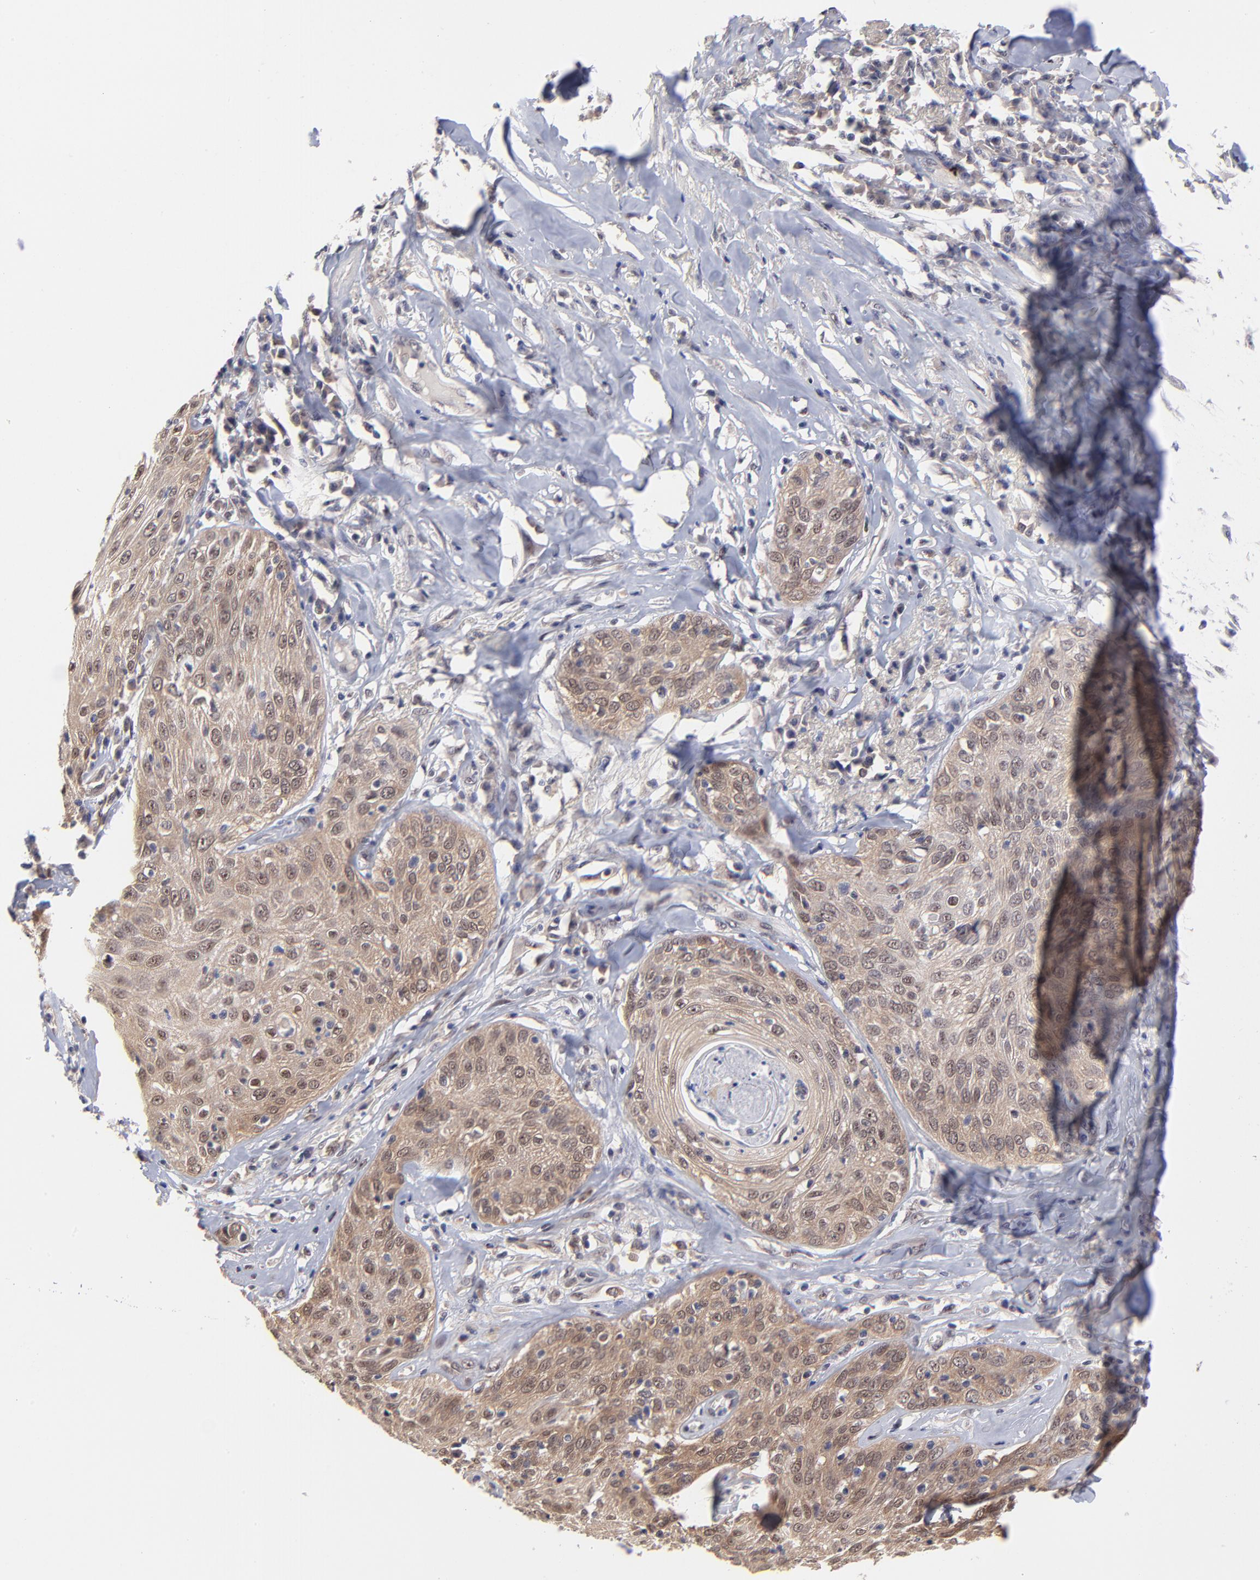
{"staining": {"intensity": "moderate", "quantity": ">75%", "location": "cytoplasmic/membranous"}, "tissue": "skin cancer", "cell_type": "Tumor cells", "image_type": "cancer", "snomed": [{"axis": "morphology", "description": "Squamous cell carcinoma, NOS"}, {"axis": "topography", "description": "Skin"}], "caption": "A histopathology image of human skin squamous cell carcinoma stained for a protein exhibits moderate cytoplasmic/membranous brown staining in tumor cells. The staining was performed using DAB to visualize the protein expression in brown, while the nuclei were stained in blue with hematoxylin (Magnification: 20x).", "gene": "UBE2E3", "patient": {"sex": "male", "age": 65}}